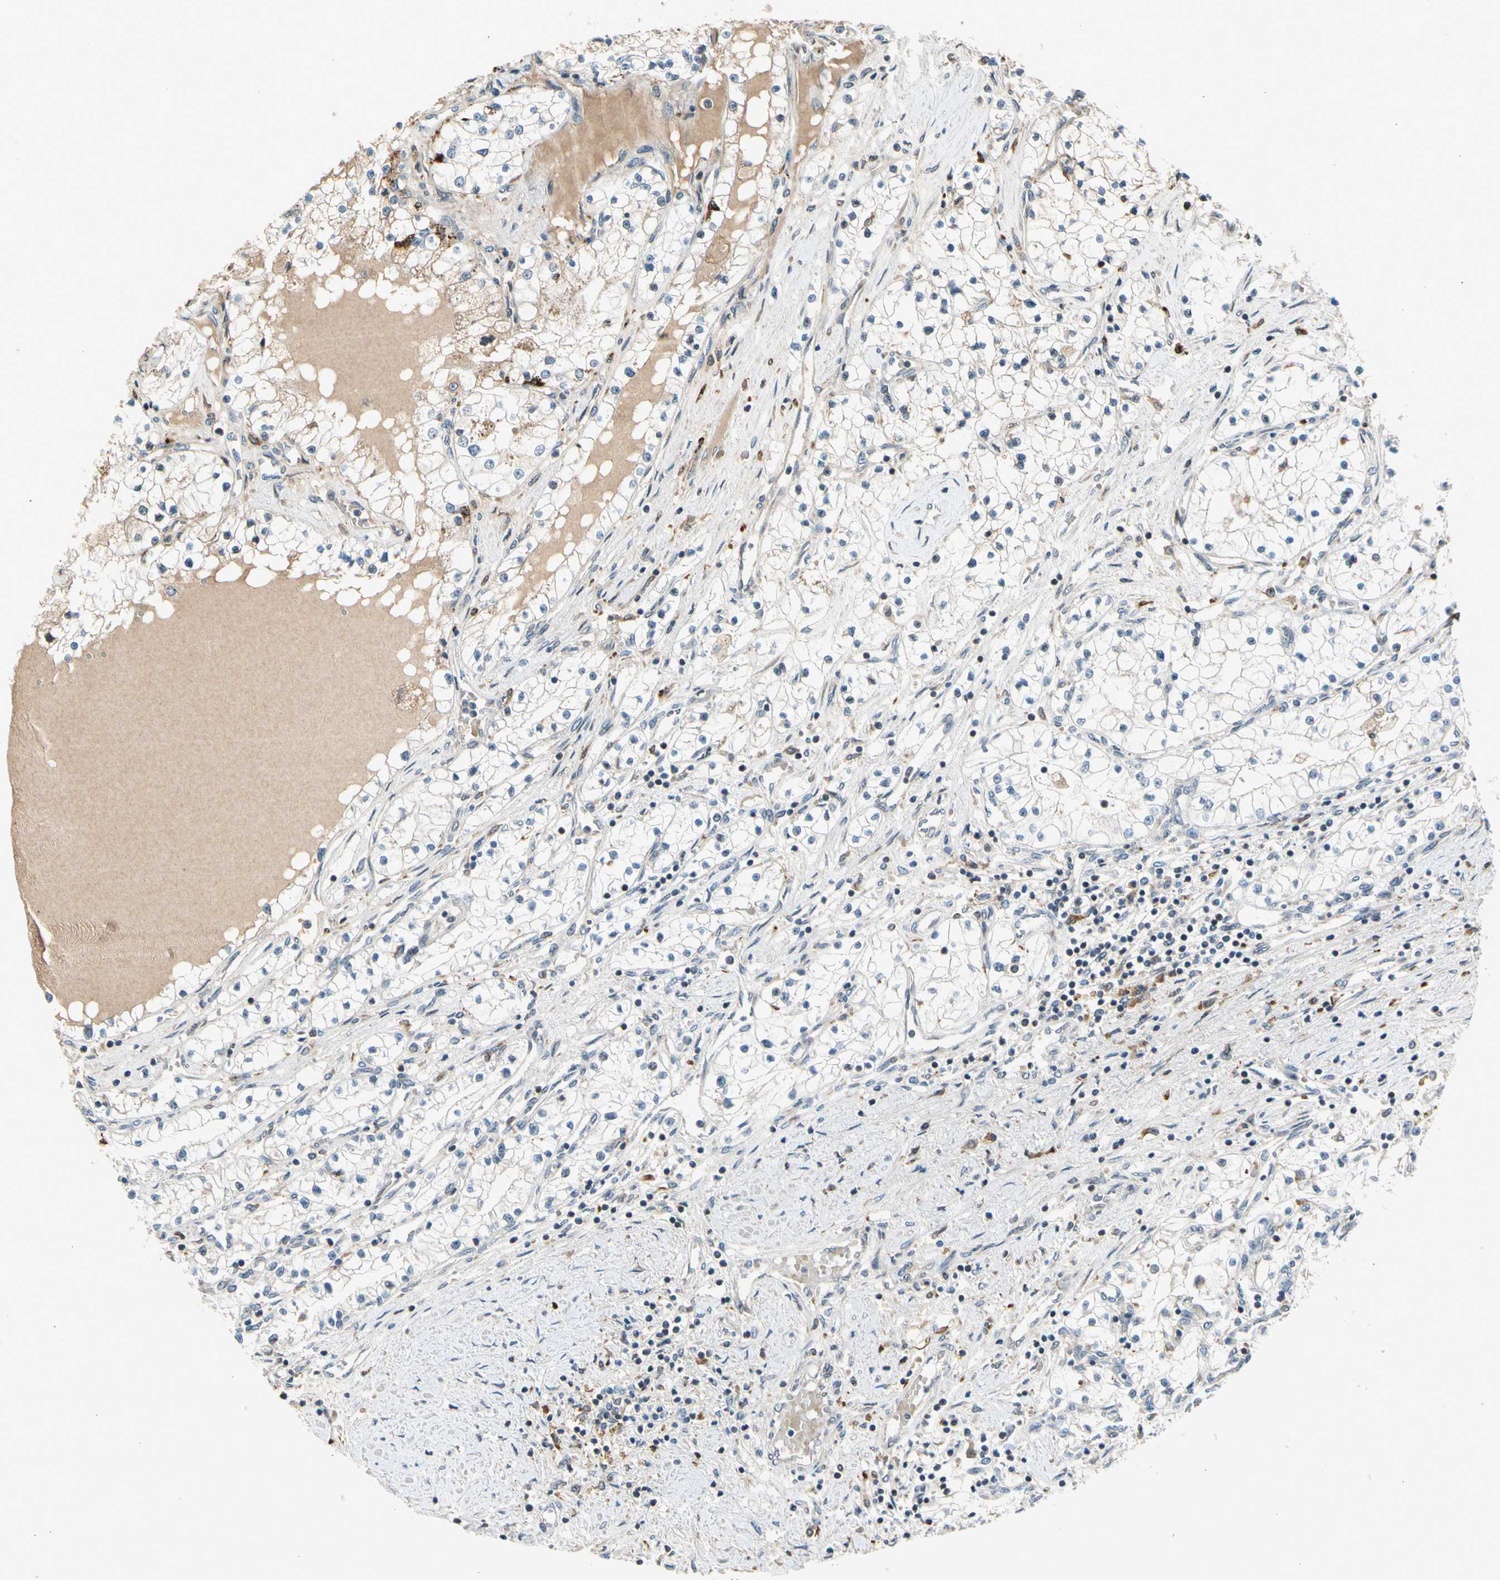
{"staining": {"intensity": "negative", "quantity": "none", "location": "none"}, "tissue": "renal cancer", "cell_type": "Tumor cells", "image_type": "cancer", "snomed": [{"axis": "morphology", "description": "Adenocarcinoma, NOS"}, {"axis": "topography", "description": "Kidney"}], "caption": "Tumor cells show no significant expression in adenocarcinoma (renal).", "gene": "NPHP3", "patient": {"sex": "male", "age": 68}}